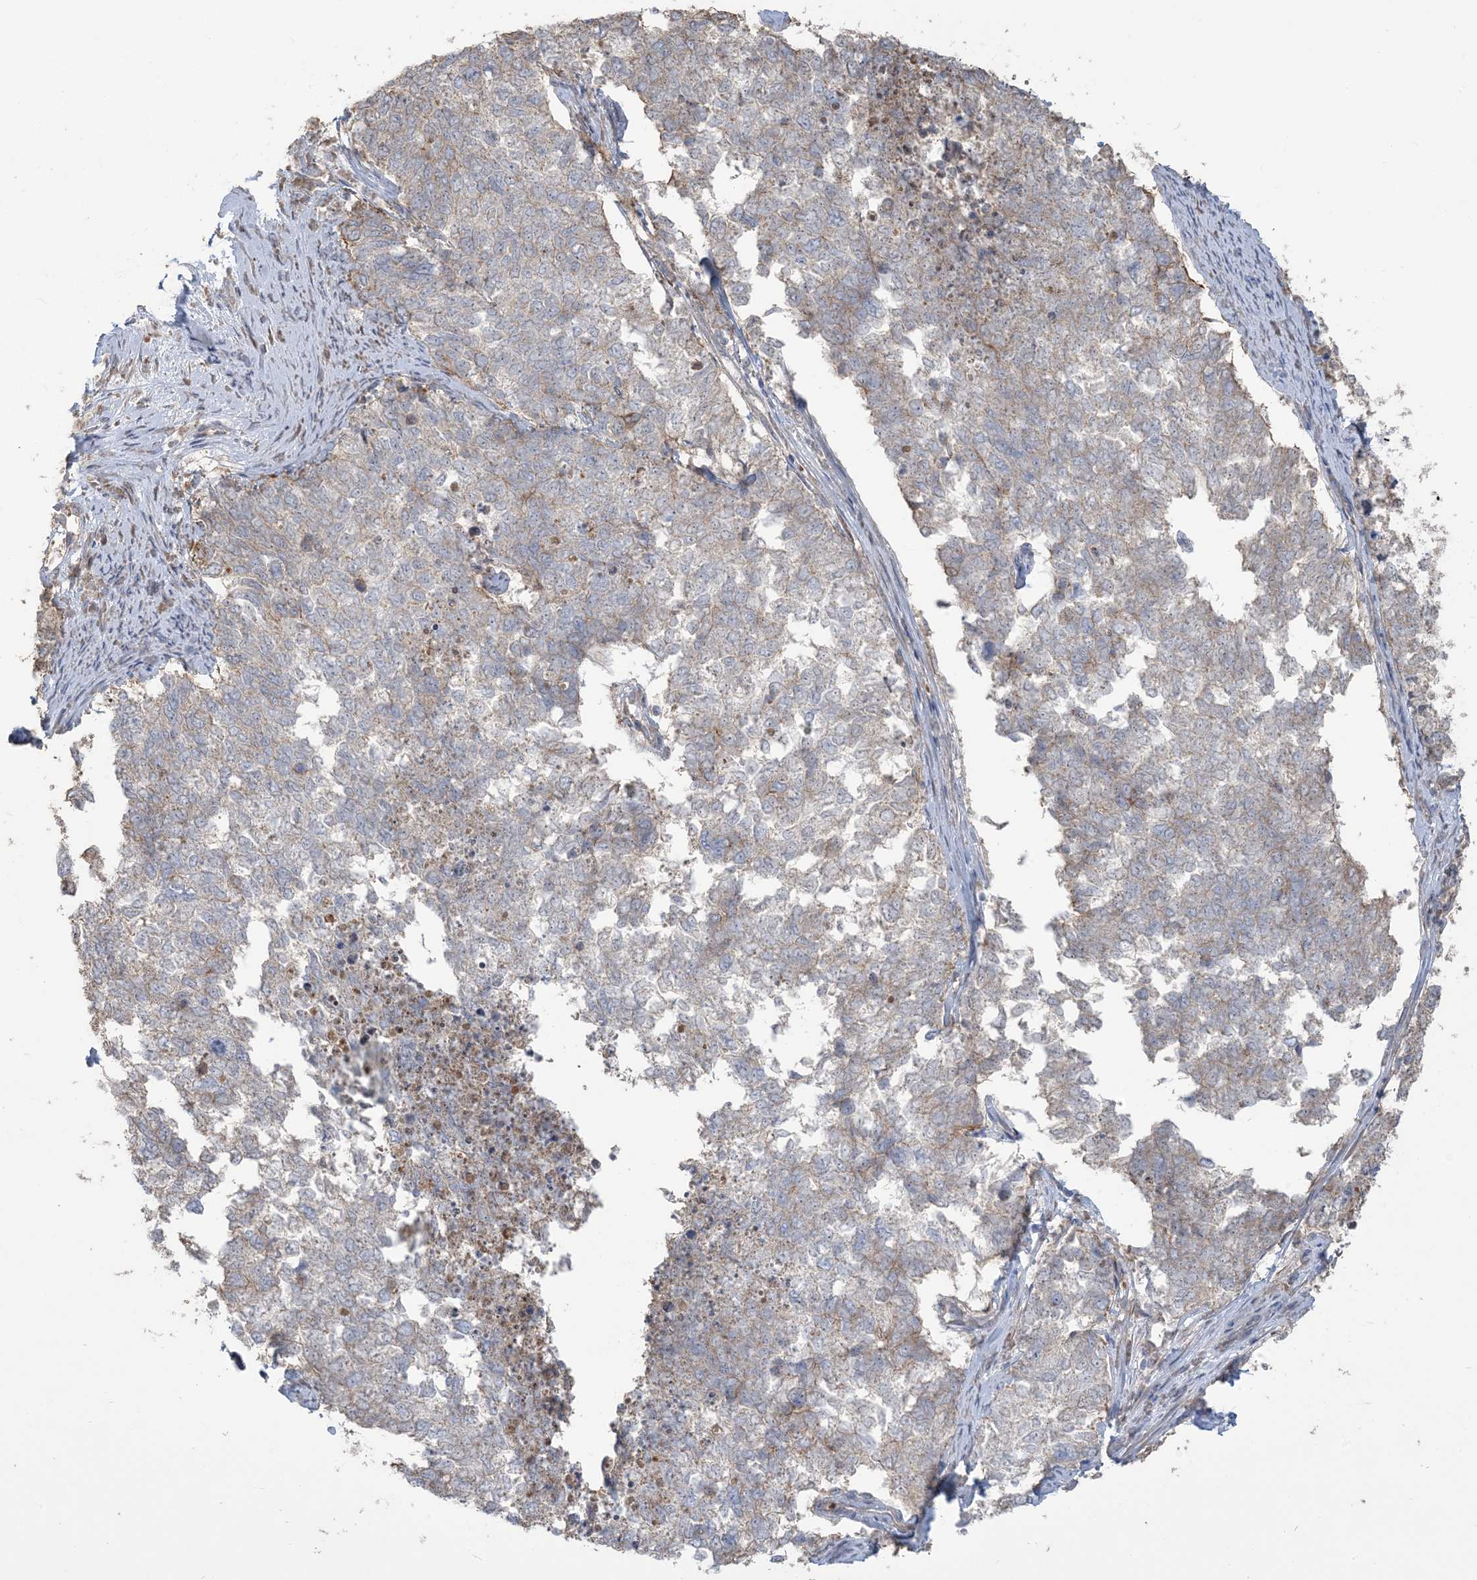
{"staining": {"intensity": "negative", "quantity": "none", "location": "none"}, "tissue": "cervical cancer", "cell_type": "Tumor cells", "image_type": "cancer", "snomed": [{"axis": "morphology", "description": "Squamous cell carcinoma, NOS"}, {"axis": "topography", "description": "Cervix"}], "caption": "IHC of cervical cancer reveals no positivity in tumor cells. (DAB (3,3'-diaminobenzidine) immunohistochemistry (IHC), high magnification).", "gene": "KLHL18", "patient": {"sex": "female", "age": 63}}